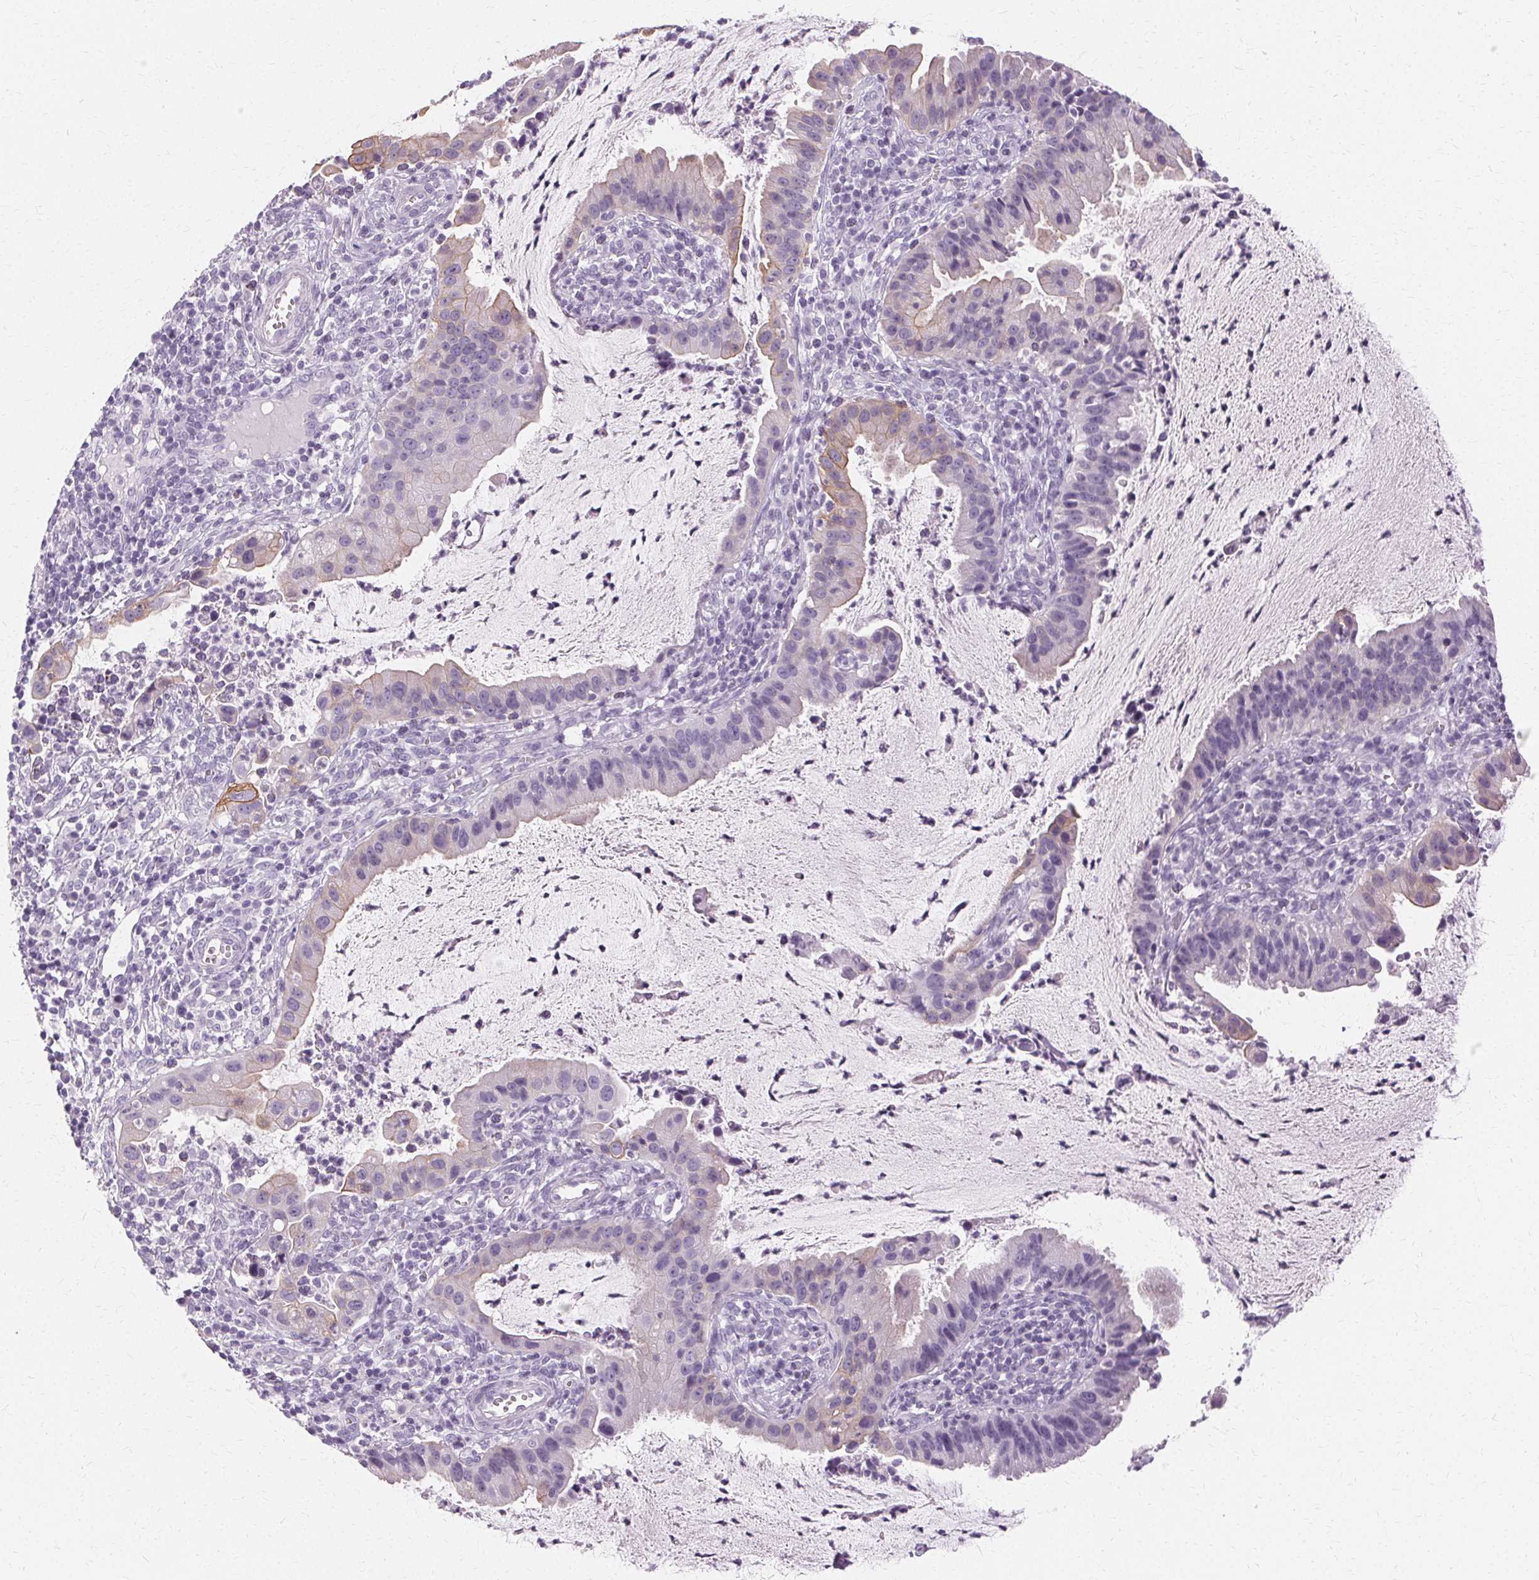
{"staining": {"intensity": "moderate", "quantity": "<25%", "location": "cytoplasmic/membranous"}, "tissue": "cervical cancer", "cell_type": "Tumor cells", "image_type": "cancer", "snomed": [{"axis": "morphology", "description": "Adenocarcinoma, NOS"}, {"axis": "topography", "description": "Cervix"}], "caption": "Brown immunohistochemical staining in cervical cancer demonstrates moderate cytoplasmic/membranous positivity in about <25% of tumor cells.", "gene": "KRT6C", "patient": {"sex": "female", "age": 34}}